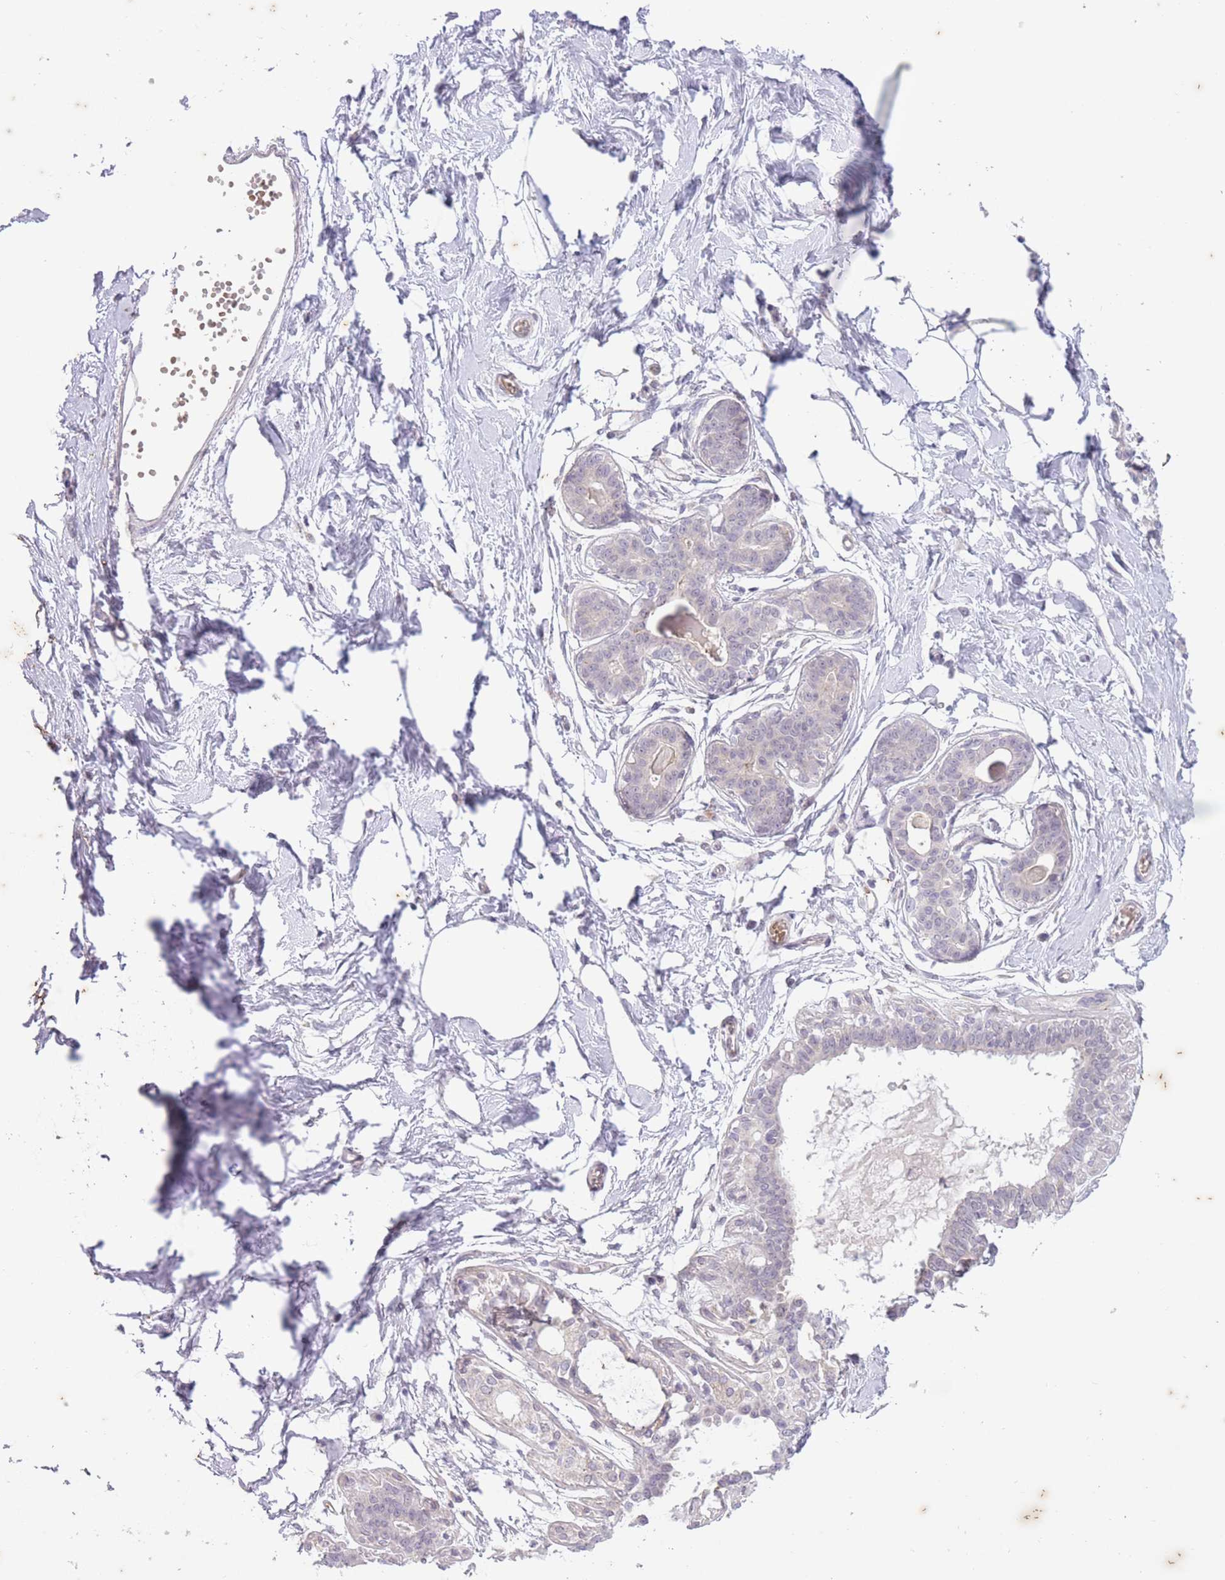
{"staining": {"intensity": "negative", "quantity": "none", "location": "none"}, "tissue": "breast", "cell_type": "Adipocytes", "image_type": "normal", "snomed": [{"axis": "morphology", "description": "Normal tissue, NOS"}, {"axis": "topography", "description": "Breast"}], "caption": "Human breast stained for a protein using immunohistochemistry shows no positivity in adipocytes.", "gene": "ARPIN", "patient": {"sex": "female", "age": 45}}